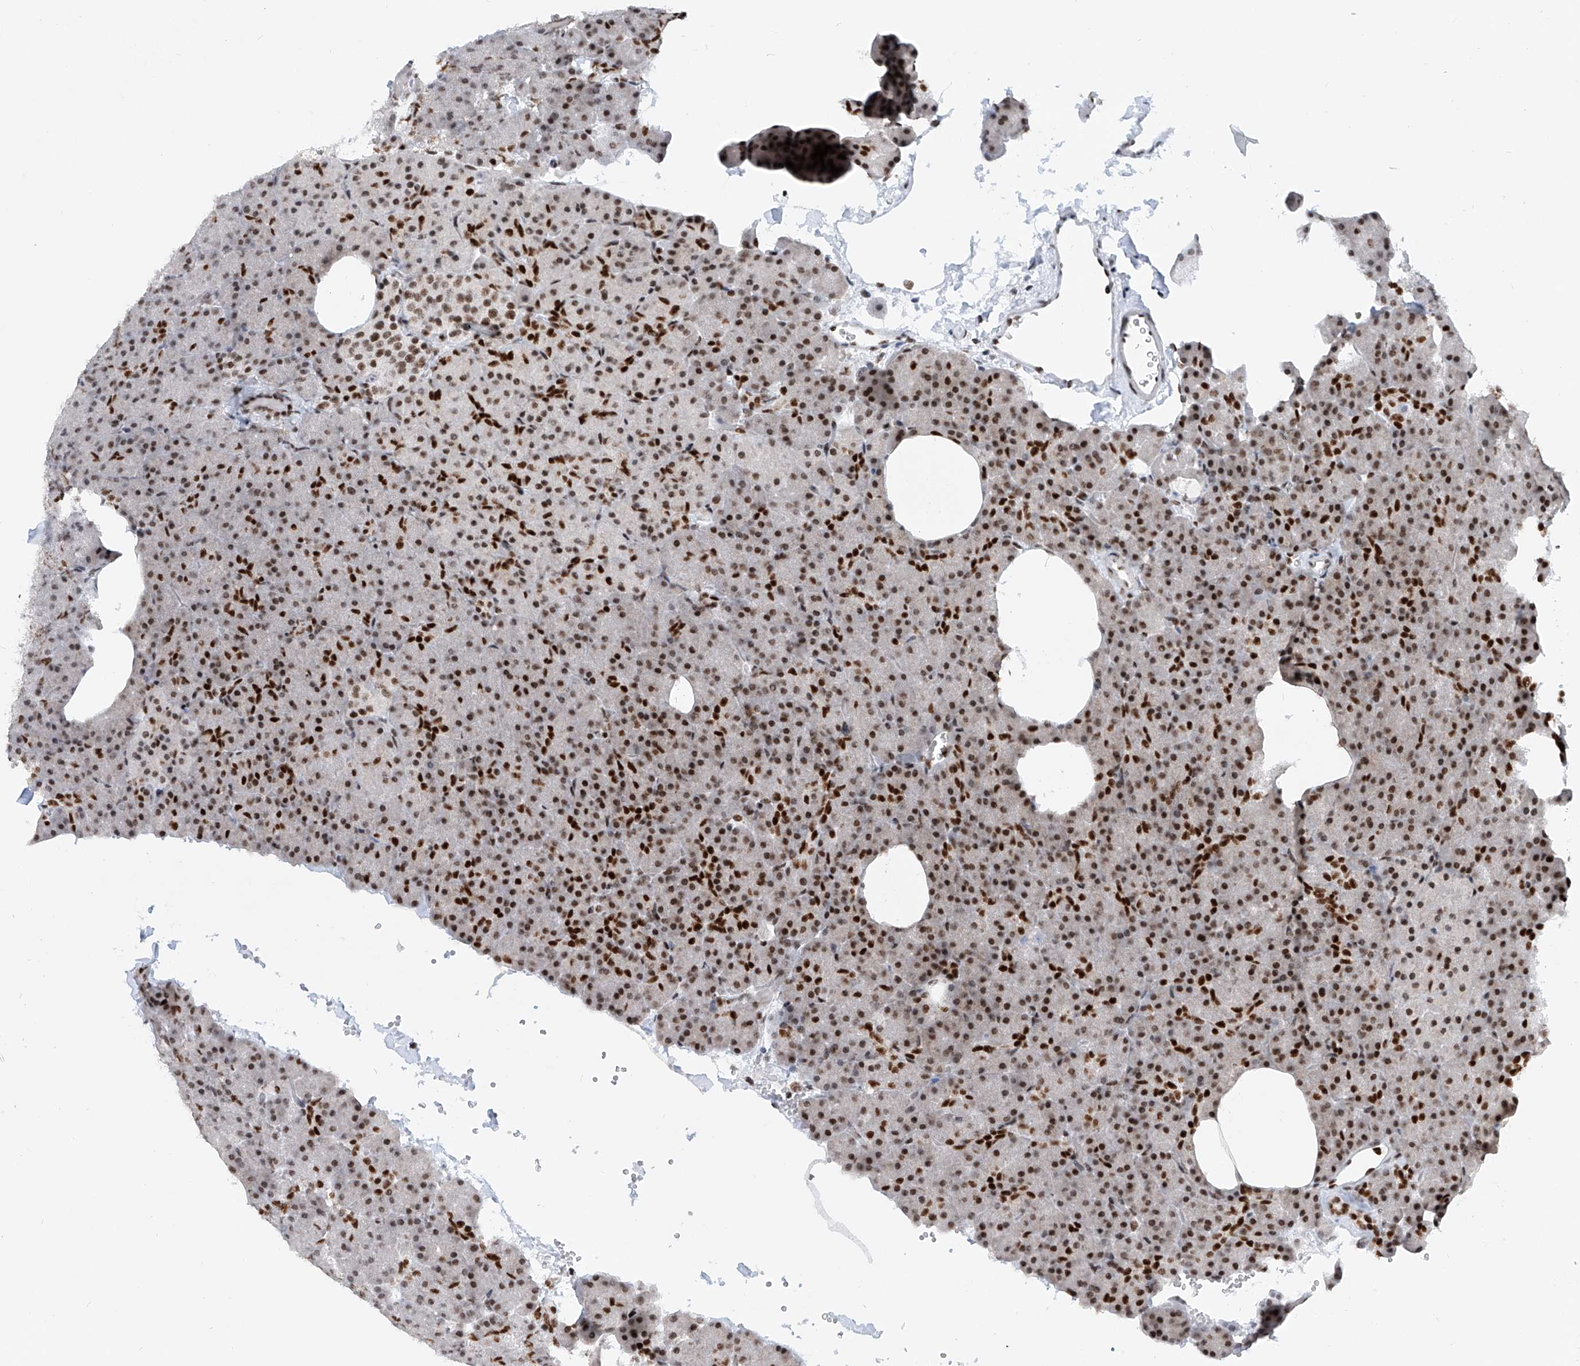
{"staining": {"intensity": "strong", "quantity": ">75%", "location": "nuclear"}, "tissue": "pancreas", "cell_type": "Exocrine glandular cells", "image_type": "normal", "snomed": [{"axis": "morphology", "description": "Normal tissue, NOS"}, {"axis": "morphology", "description": "Carcinoid, malignant, NOS"}, {"axis": "topography", "description": "Pancreas"}], "caption": "A photomicrograph showing strong nuclear staining in approximately >75% of exocrine glandular cells in unremarkable pancreas, as visualized by brown immunohistochemical staining.", "gene": "TAF4", "patient": {"sex": "female", "age": 35}}